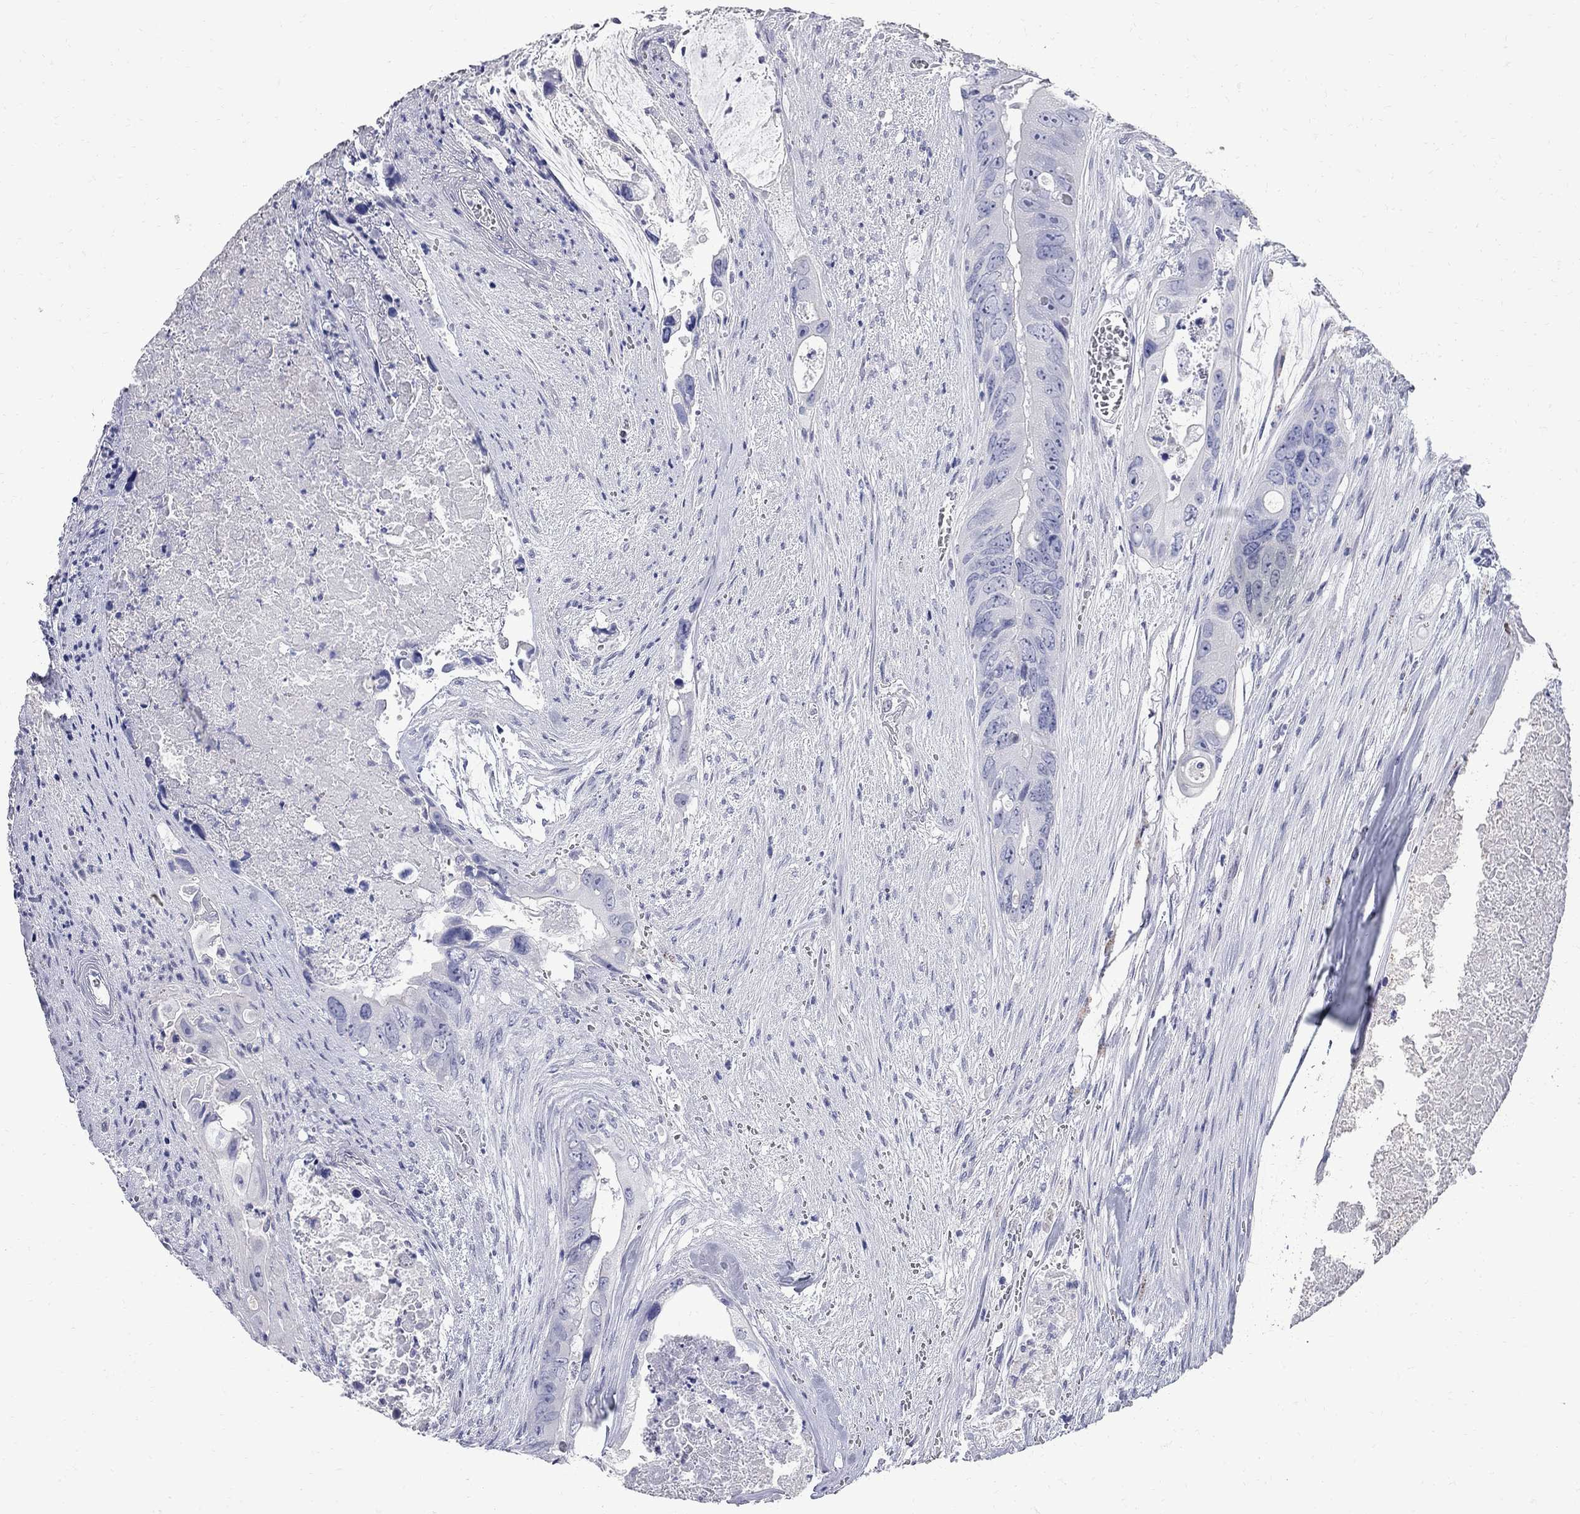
{"staining": {"intensity": "negative", "quantity": "none", "location": "none"}, "tissue": "colorectal cancer", "cell_type": "Tumor cells", "image_type": "cancer", "snomed": [{"axis": "morphology", "description": "Adenocarcinoma, NOS"}, {"axis": "topography", "description": "Rectum"}], "caption": "Immunohistochemical staining of human colorectal cancer (adenocarcinoma) reveals no significant positivity in tumor cells.", "gene": "BPIFB1", "patient": {"sex": "male", "age": 63}}